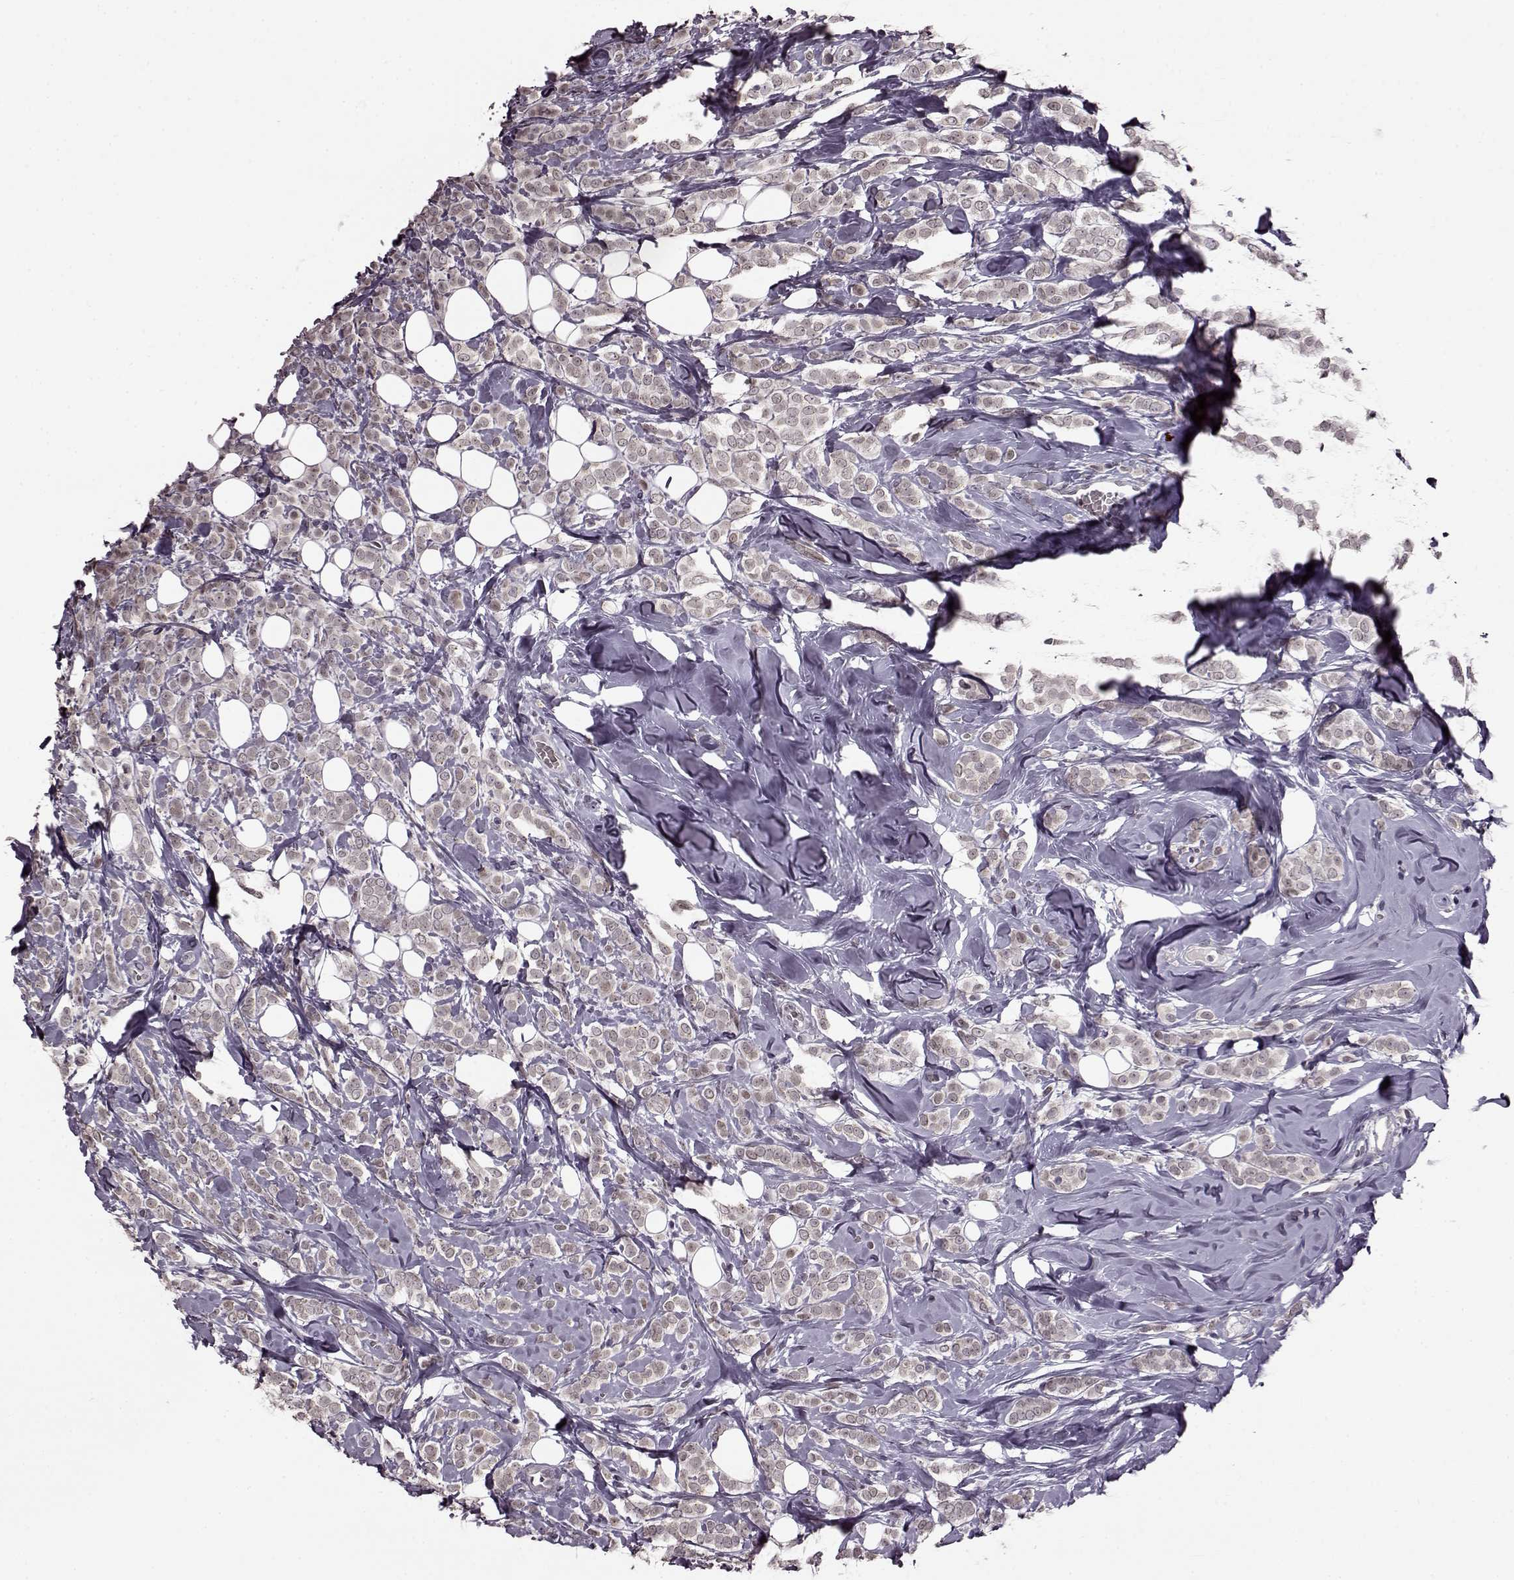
{"staining": {"intensity": "negative", "quantity": "none", "location": "none"}, "tissue": "breast cancer", "cell_type": "Tumor cells", "image_type": "cancer", "snomed": [{"axis": "morphology", "description": "Lobular carcinoma"}, {"axis": "topography", "description": "Breast"}], "caption": "DAB immunohistochemical staining of human breast cancer (lobular carcinoma) exhibits no significant positivity in tumor cells. Brightfield microscopy of immunohistochemistry stained with DAB (3,3'-diaminobenzidine) (brown) and hematoxylin (blue), captured at high magnification.", "gene": "STX1B", "patient": {"sex": "female", "age": 49}}